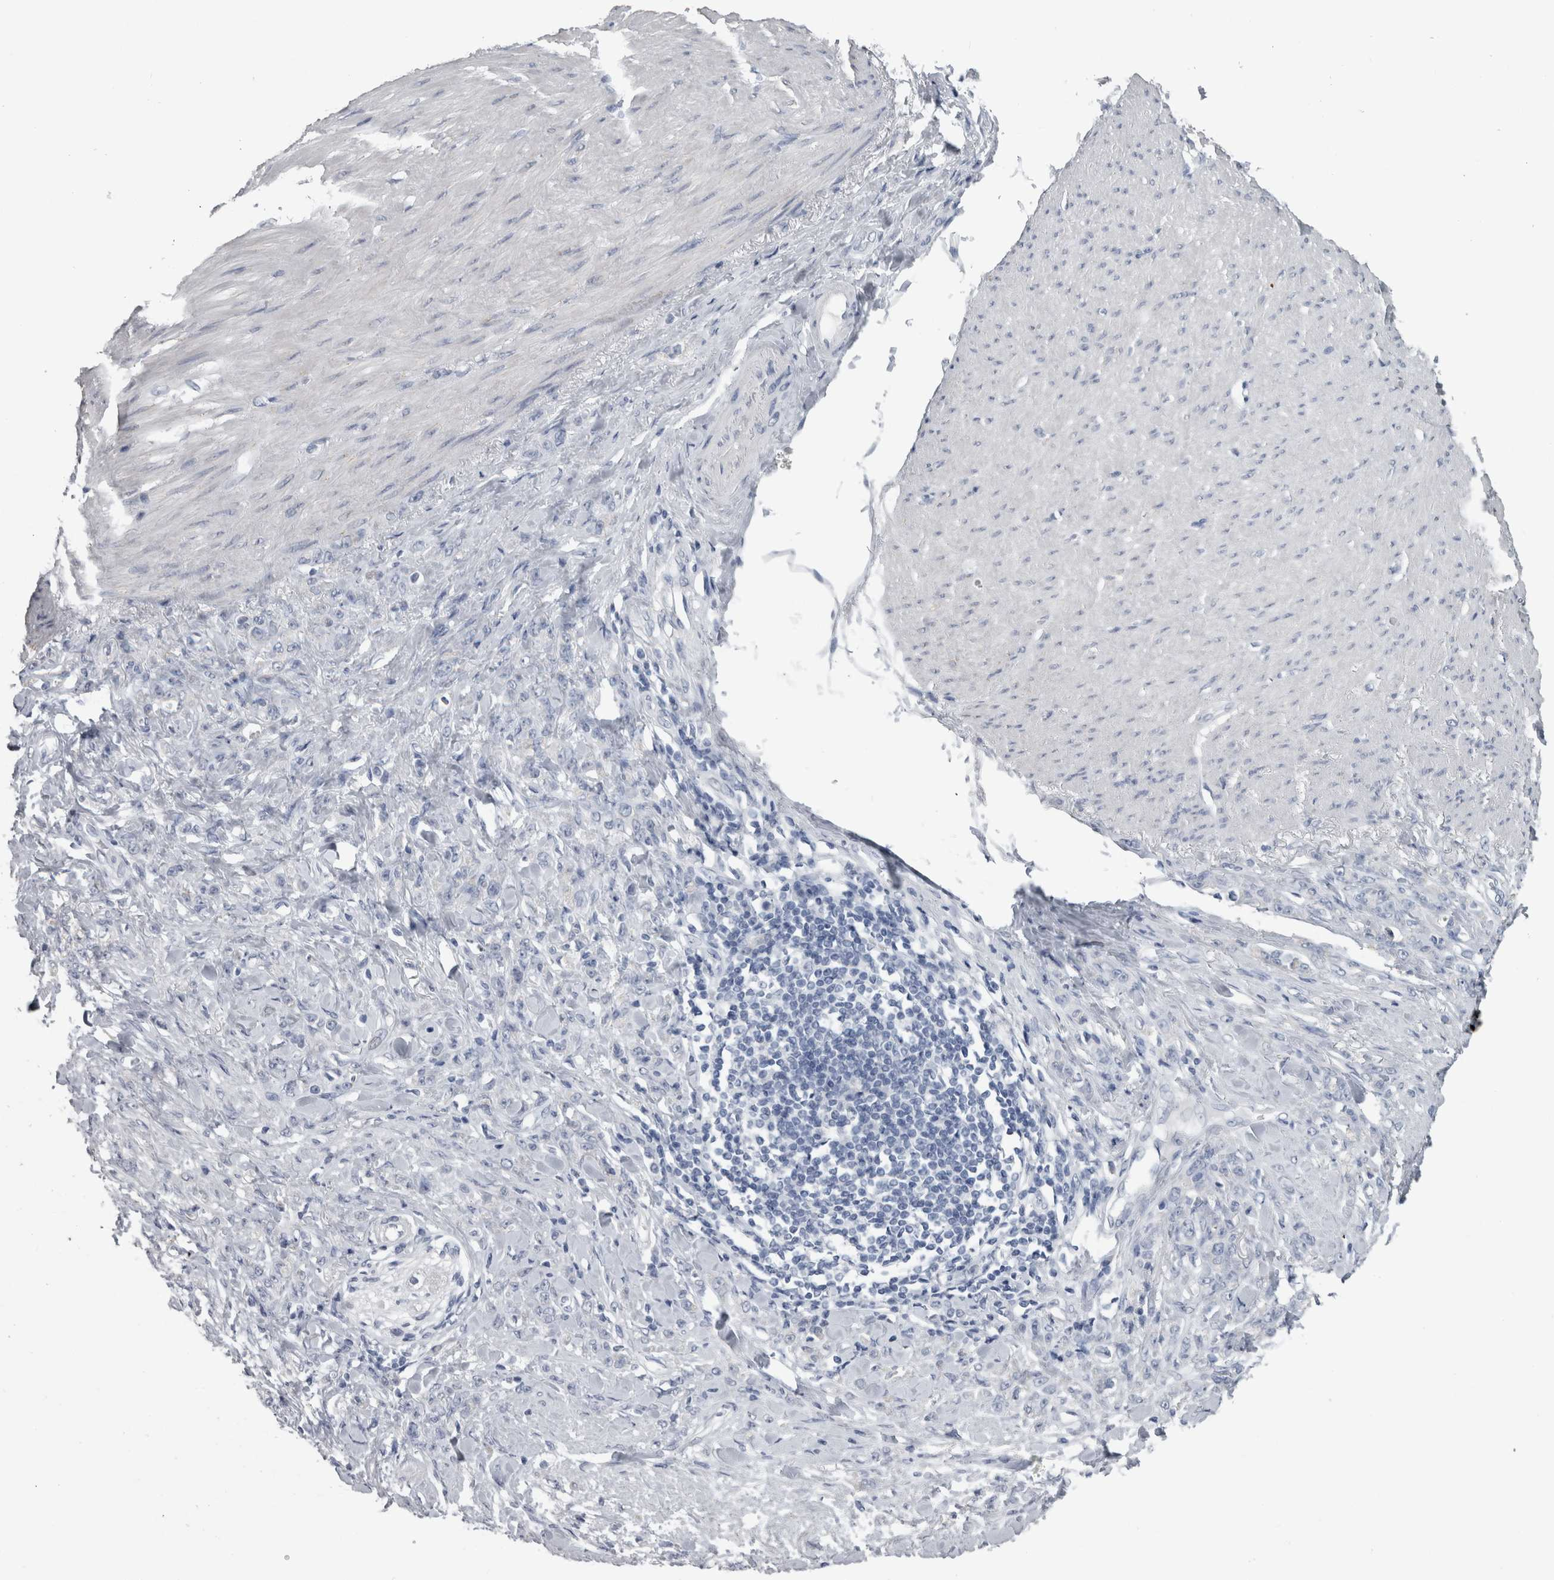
{"staining": {"intensity": "negative", "quantity": "none", "location": "none"}, "tissue": "stomach cancer", "cell_type": "Tumor cells", "image_type": "cancer", "snomed": [{"axis": "morphology", "description": "Adenocarcinoma, NOS"}, {"axis": "topography", "description": "Stomach"}], "caption": "This is a micrograph of immunohistochemistry staining of adenocarcinoma (stomach), which shows no staining in tumor cells.", "gene": "MSMB", "patient": {"sex": "male", "age": 82}}